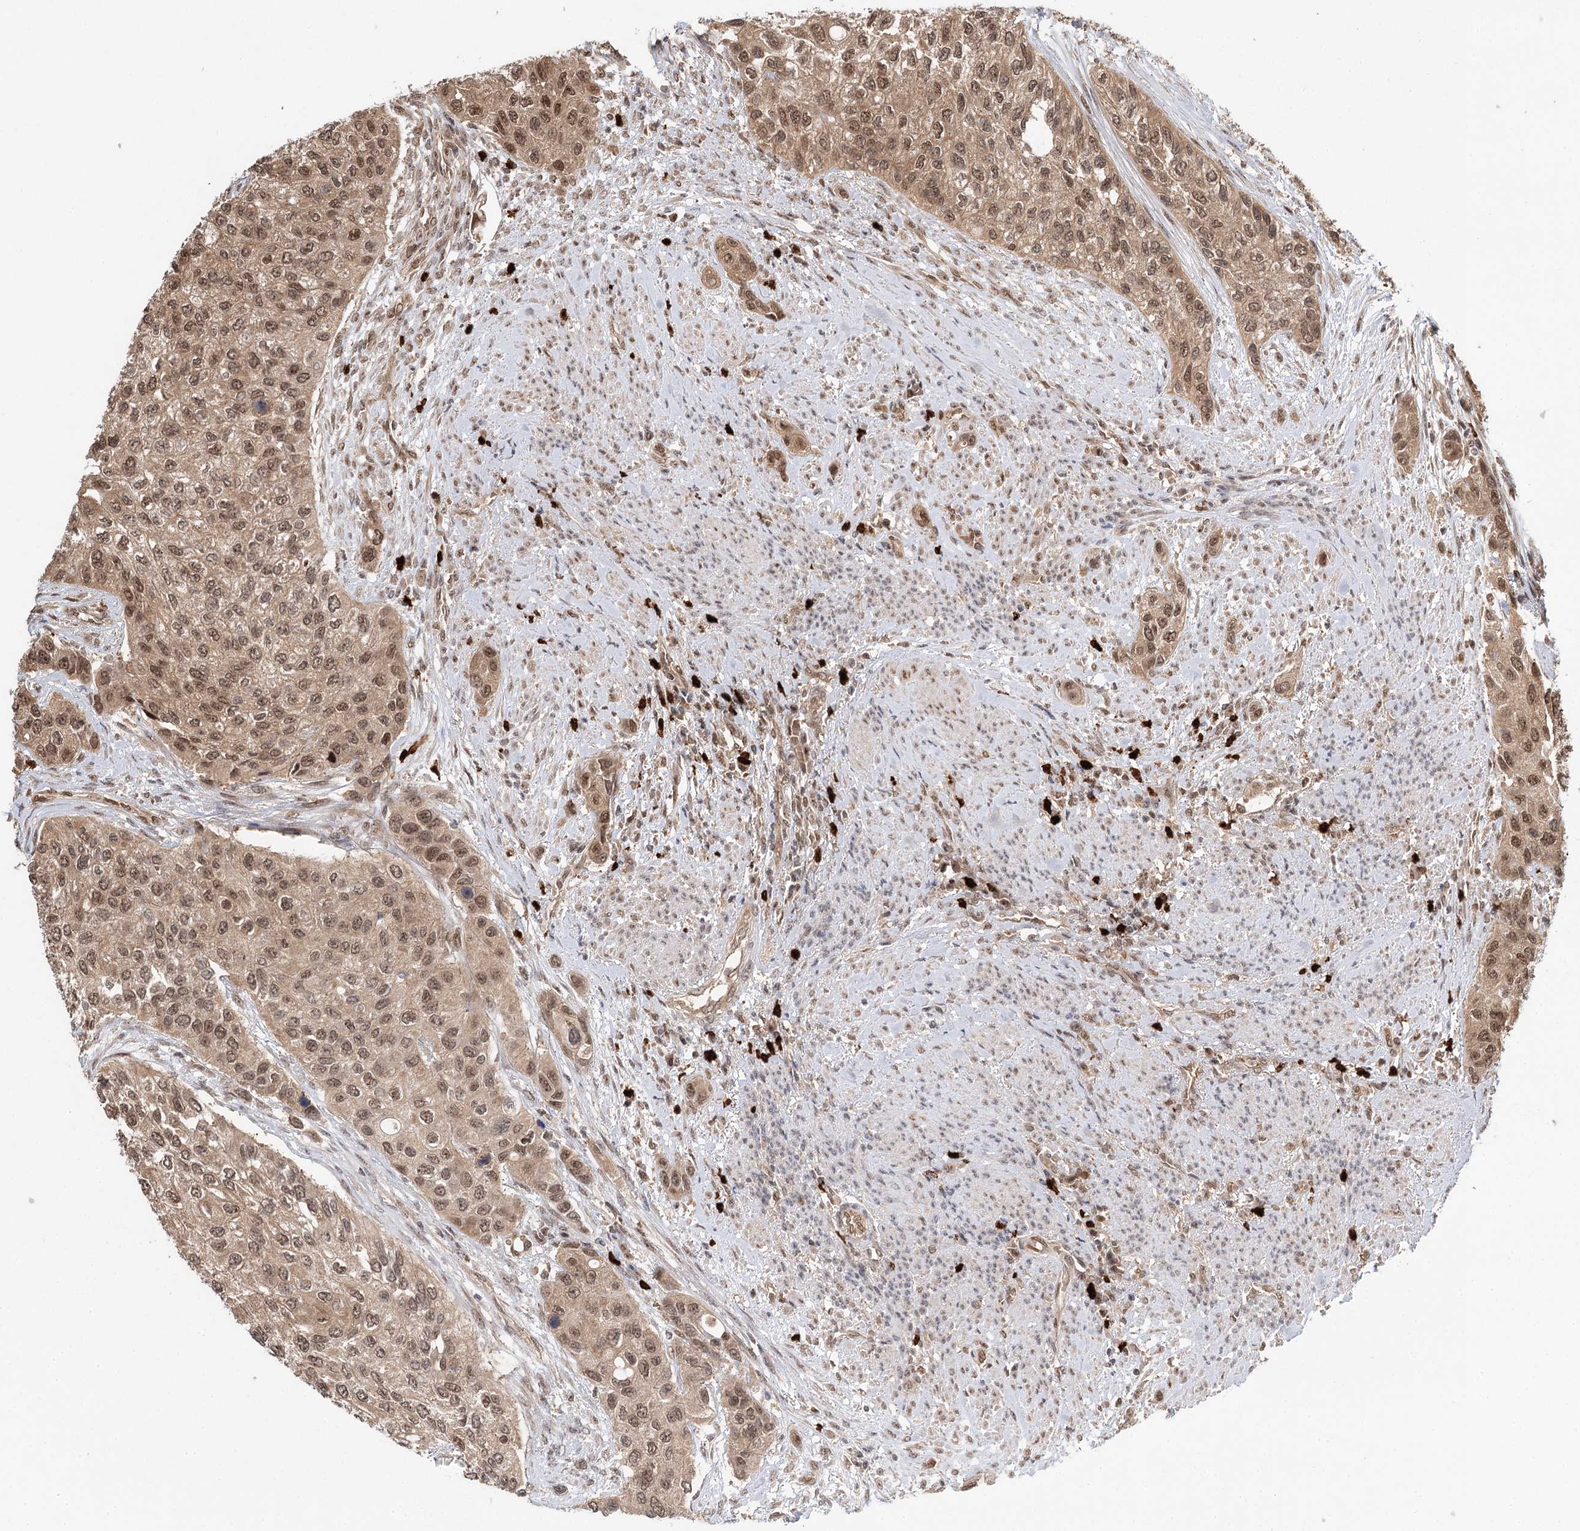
{"staining": {"intensity": "weak", "quantity": ">75%", "location": "cytoplasmic/membranous,nuclear"}, "tissue": "urothelial cancer", "cell_type": "Tumor cells", "image_type": "cancer", "snomed": [{"axis": "morphology", "description": "Normal tissue, NOS"}, {"axis": "morphology", "description": "Urothelial carcinoma, High grade"}, {"axis": "topography", "description": "Vascular tissue"}, {"axis": "topography", "description": "Urinary bladder"}], "caption": "Protein analysis of urothelial carcinoma (high-grade) tissue reveals weak cytoplasmic/membranous and nuclear positivity in approximately >75% of tumor cells.", "gene": "N6AMT1", "patient": {"sex": "female", "age": 56}}